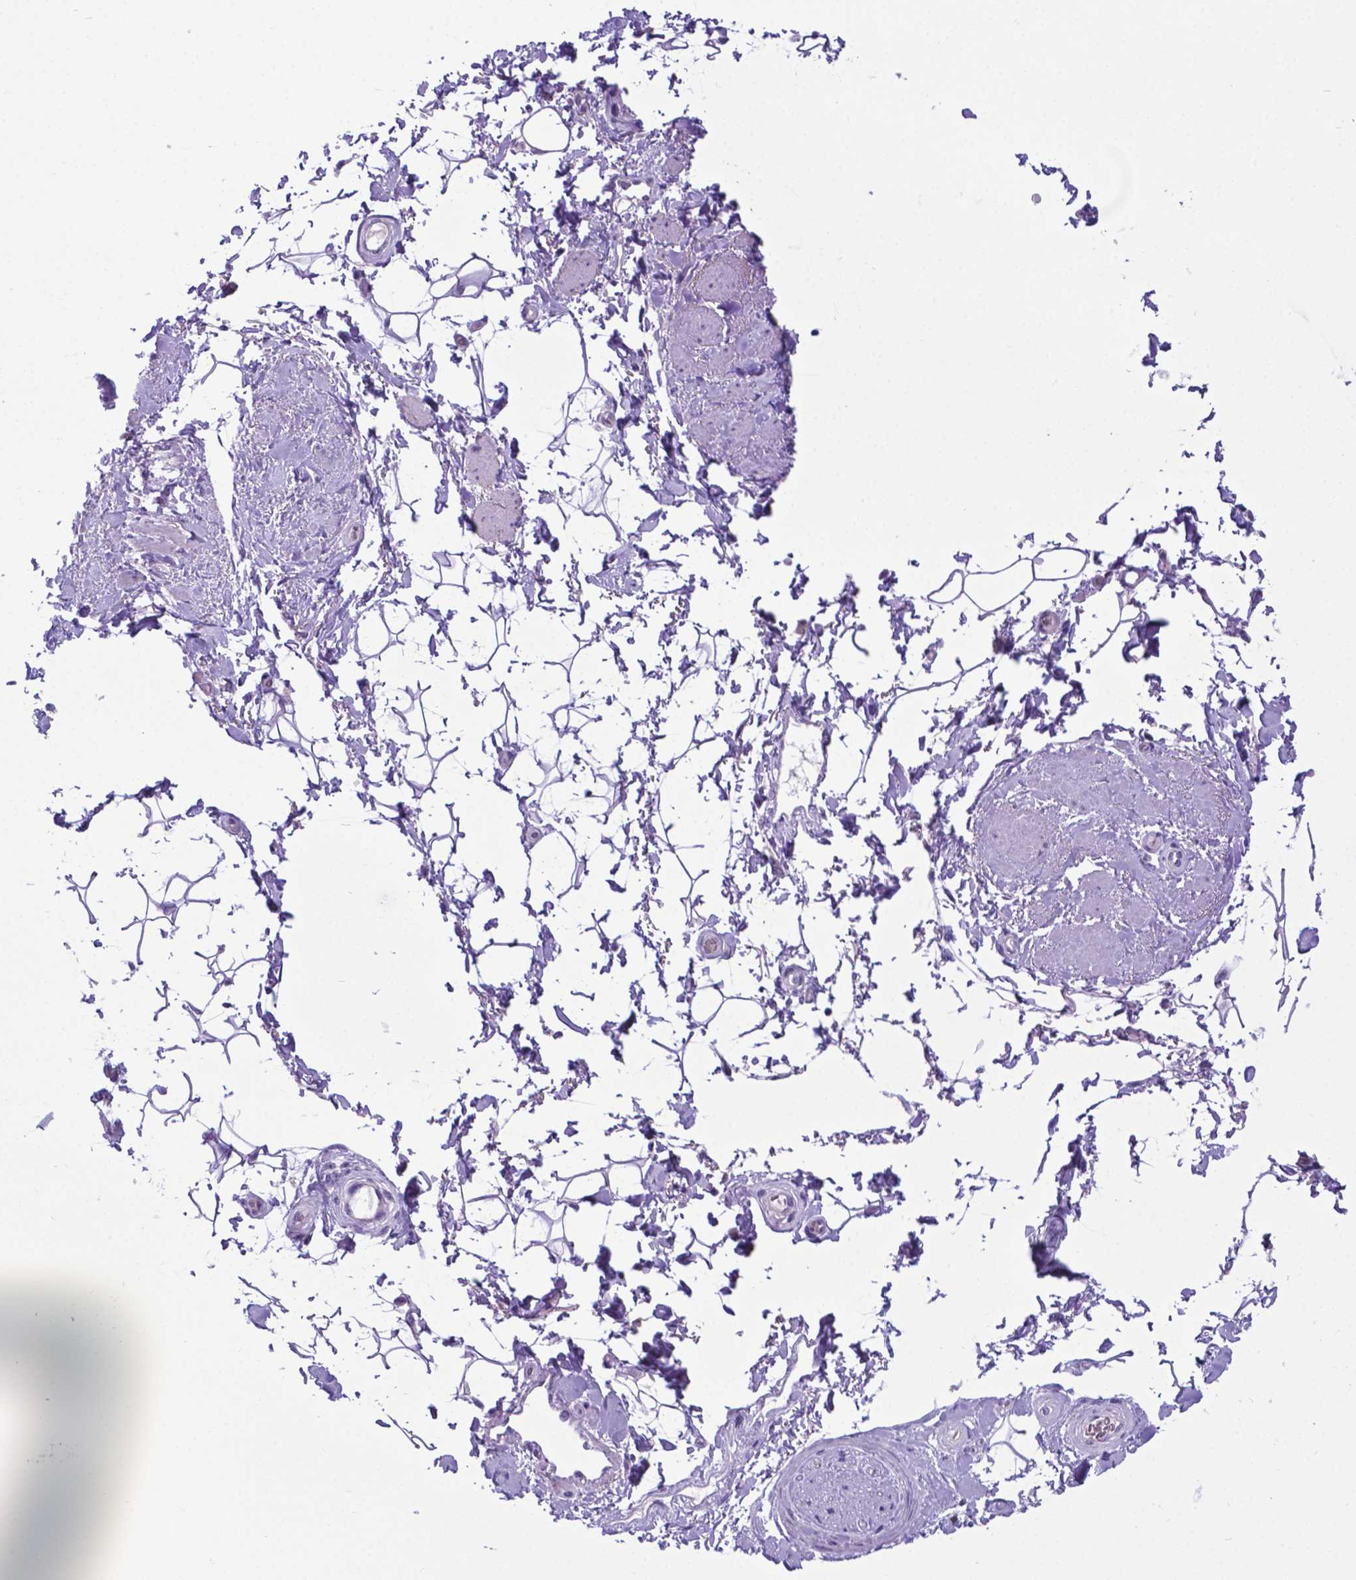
{"staining": {"intensity": "negative", "quantity": "none", "location": "none"}, "tissue": "adipose tissue", "cell_type": "Adipocytes", "image_type": "normal", "snomed": [{"axis": "morphology", "description": "Normal tissue, NOS"}, {"axis": "topography", "description": "Anal"}, {"axis": "topography", "description": "Peripheral nerve tissue"}], "caption": "Adipose tissue was stained to show a protein in brown. There is no significant staining in adipocytes.", "gene": "ADRA2B", "patient": {"sex": "male", "age": 51}}